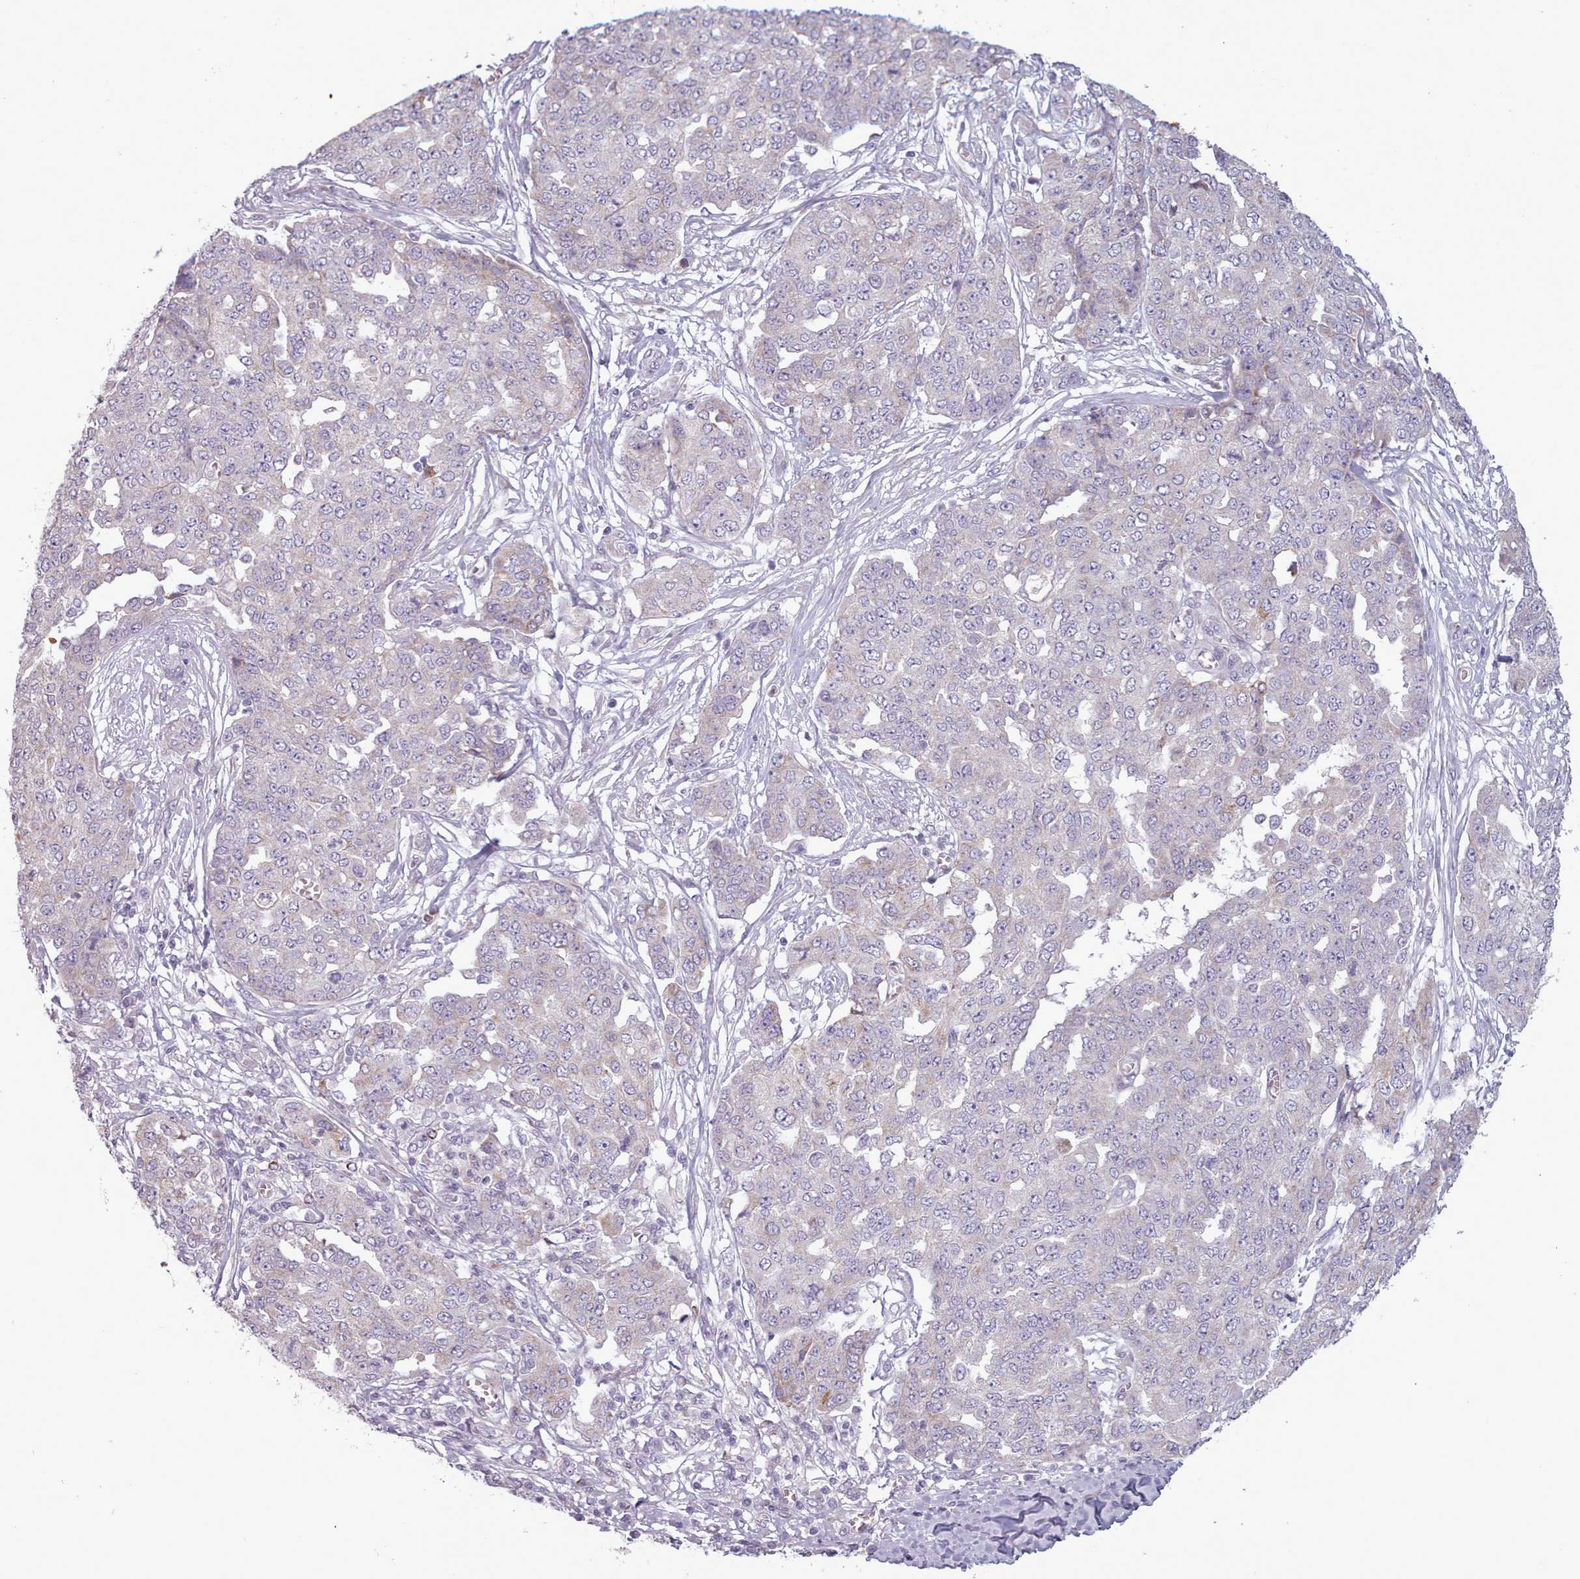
{"staining": {"intensity": "negative", "quantity": "none", "location": "none"}, "tissue": "ovarian cancer", "cell_type": "Tumor cells", "image_type": "cancer", "snomed": [{"axis": "morphology", "description": "Cystadenocarcinoma, serous, NOS"}, {"axis": "topography", "description": "Soft tissue"}, {"axis": "topography", "description": "Ovary"}], "caption": "Immunohistochemistry (IHC) of ovarian serous cystadenocarcinoma displays no staining in tumor cells.", "gene": "LAPTM5", "patient": {"sex": "female", "age": 57}}